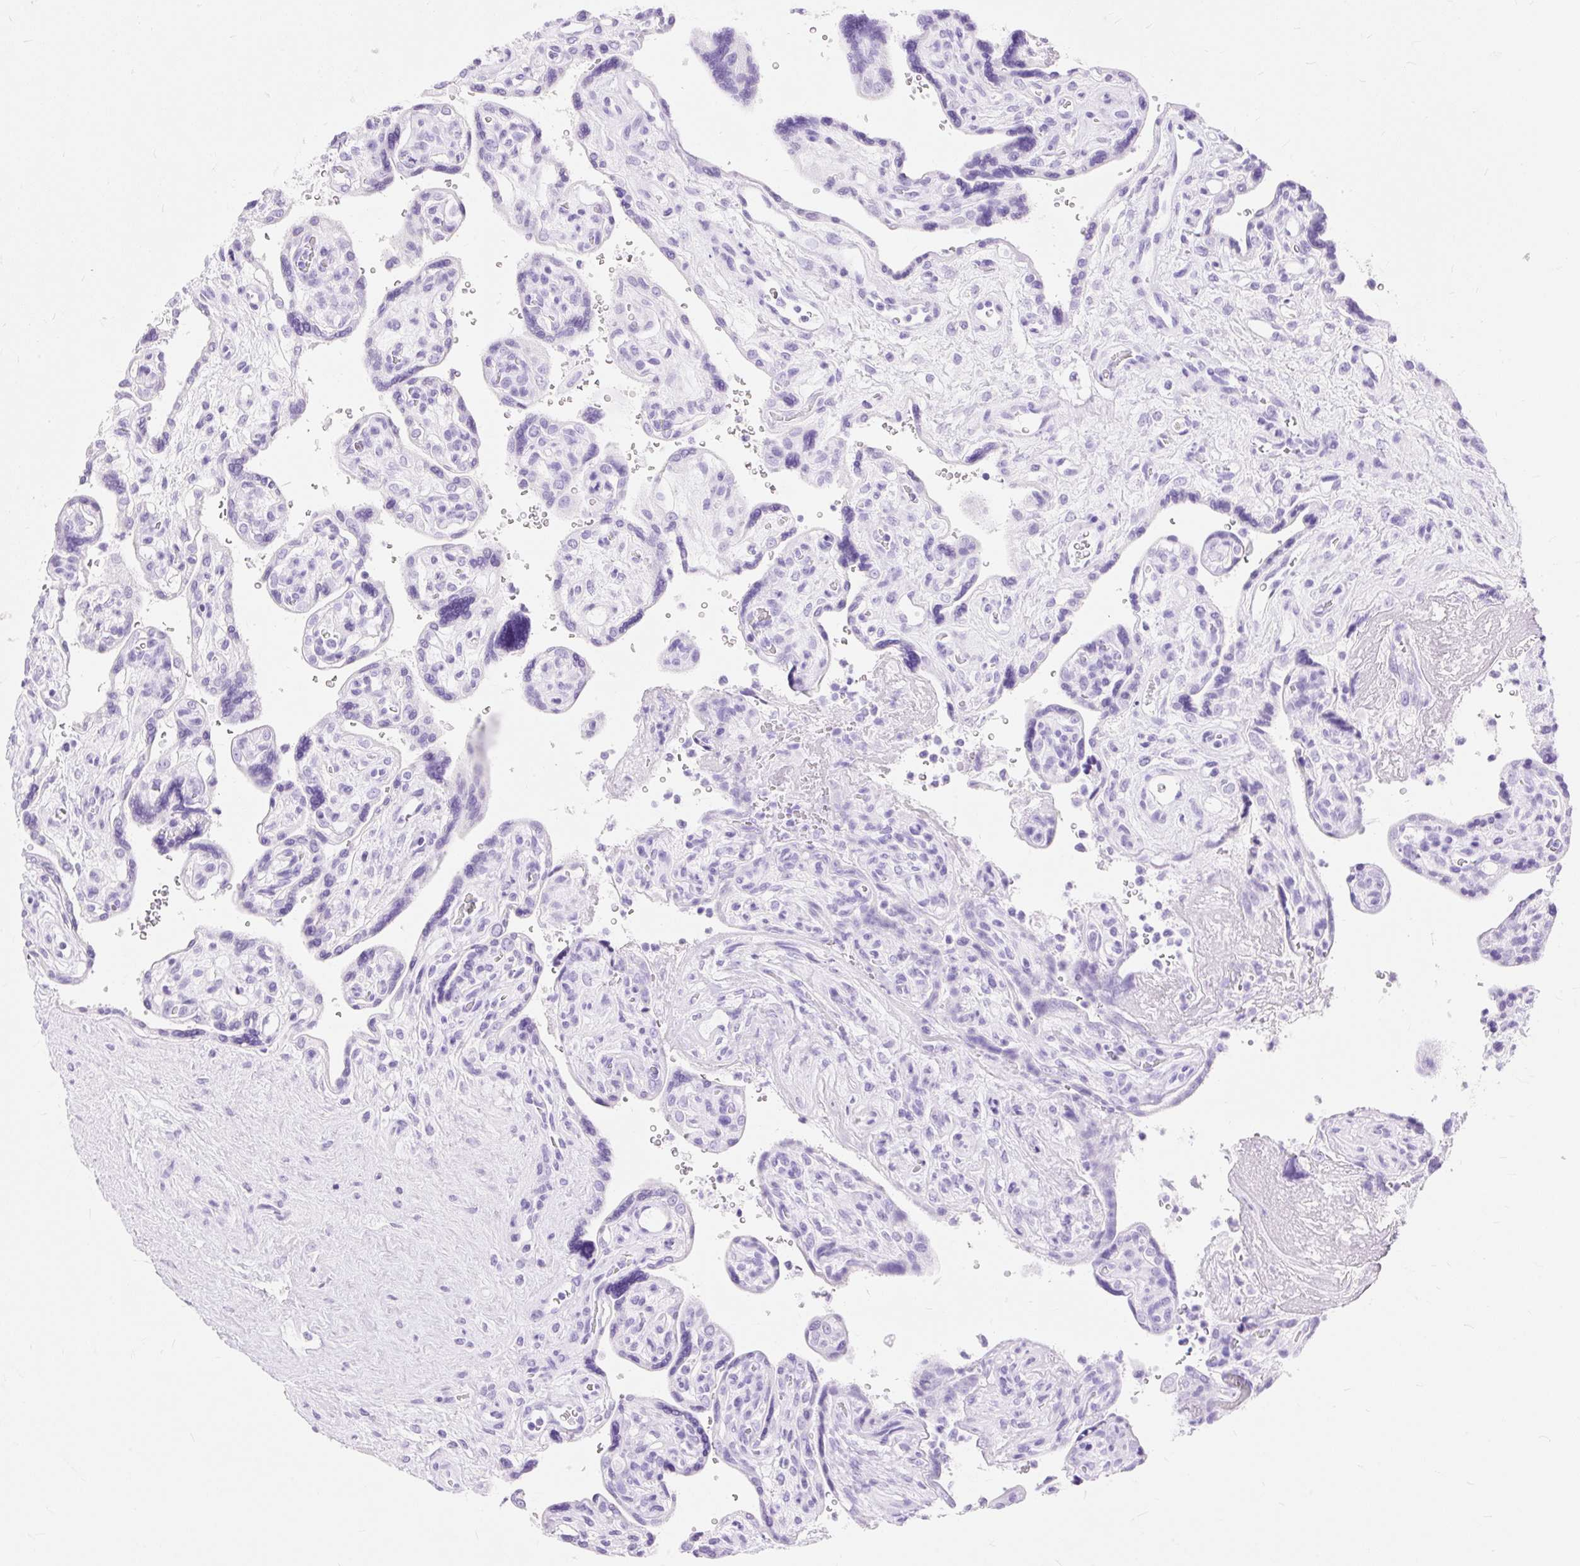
{"staining": {"intensity": "negative", "quantity": "none", "location": "none"}, "tissue": "placenta", "cell_type": "Decidual cells", "image_type": "normal", "snomed": [{"axis": "morphology", "description": "Normal tissue, NOS"}, {"axis": "topography", "description": "Placenta"}], "caption": "Immunohistochemistry of benign placenta reveals no staining in decidual cells. (IHC, brightfield microscopy, high magnification).", "gene": "MBP", "patient": {"sex": "female", "age": 39}}